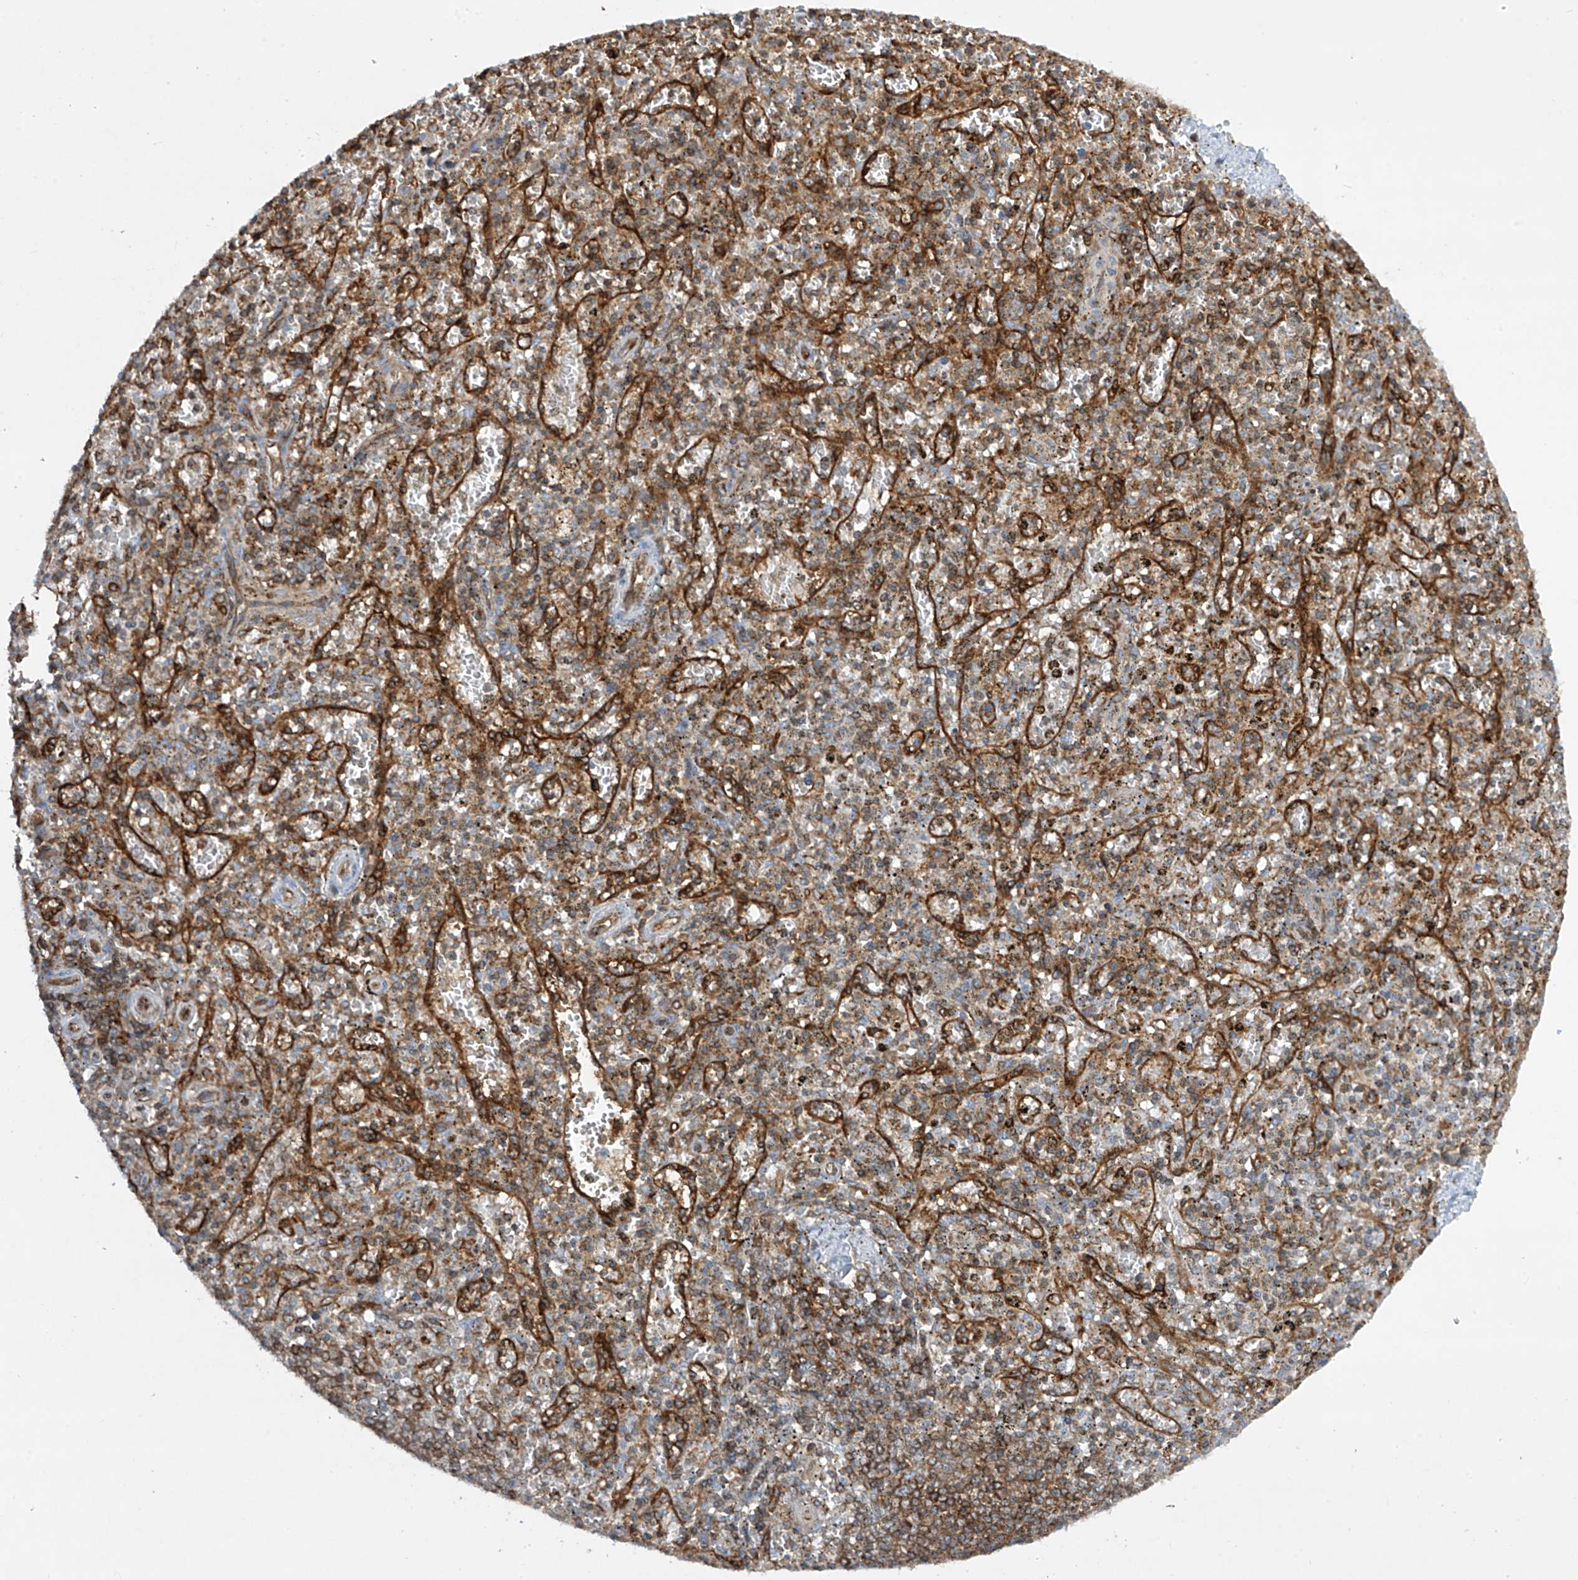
{"staining": {"intensity": "moderate", "quantity": "25%-75%", "location": "cytoplasmic/membranous"}, "tissue": "spleen", "cell_type": "Cells in red pulp", "image_type": "normal", "snomed": [{"axis": "morphology", "description": "Normal tissue, NOS"}, {"axis": "topography", "description": "Spleen"}], "caption": "Protein expression analysis of benign spleen exhibits moderate cytoplasmic/membranous staining in about 25%-75% of cells in red pulp. Immunohistochemistry (ihc) stains the protein of interest in brown and the nuclei are stained blue.", "gene": "HLA", "patient": {"sex": "male", "age": 72}}